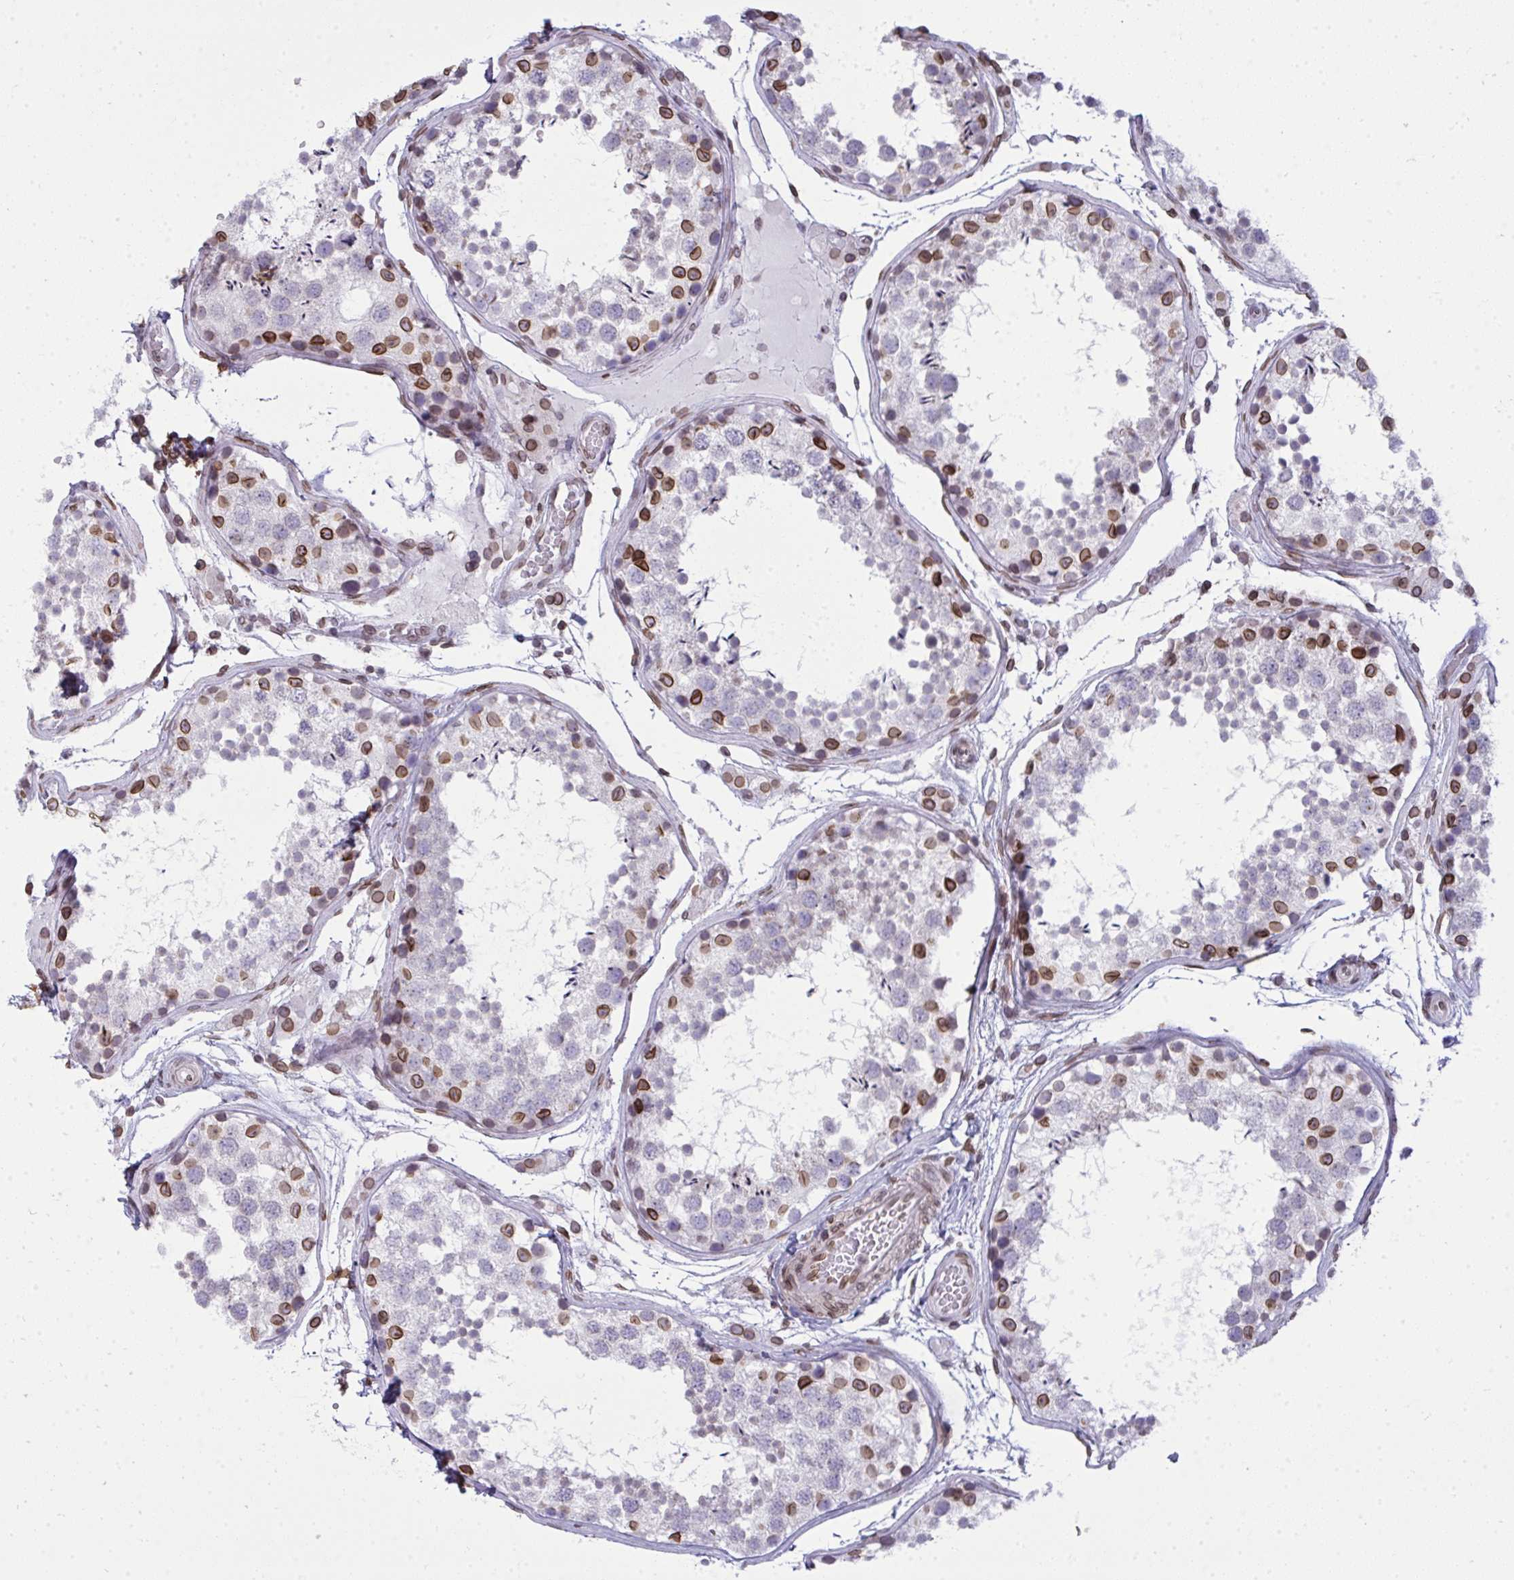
{"staining": {"intensity": "moderate", "quantity": "<25%", "location": "cytoplasmic/membranous,nuclear"}, "tissue": "testis", "cell_type": "Cells in seminiferous ducts", "image_type": "normal", "snomed": [{"axis": "morphology", "description": "Normal tissue, NOS"}, {"axis": "topography", "description": "Testis"}], "caption": "Immunohistochemical staining of benign testis demonstrates moderate cytoplasmic/membranous,nuclear protein positivity in about <25% of cells in seminiferous ducts.", "gene": "LMNB2", "patient": {"sex": "male", "age": 29}}